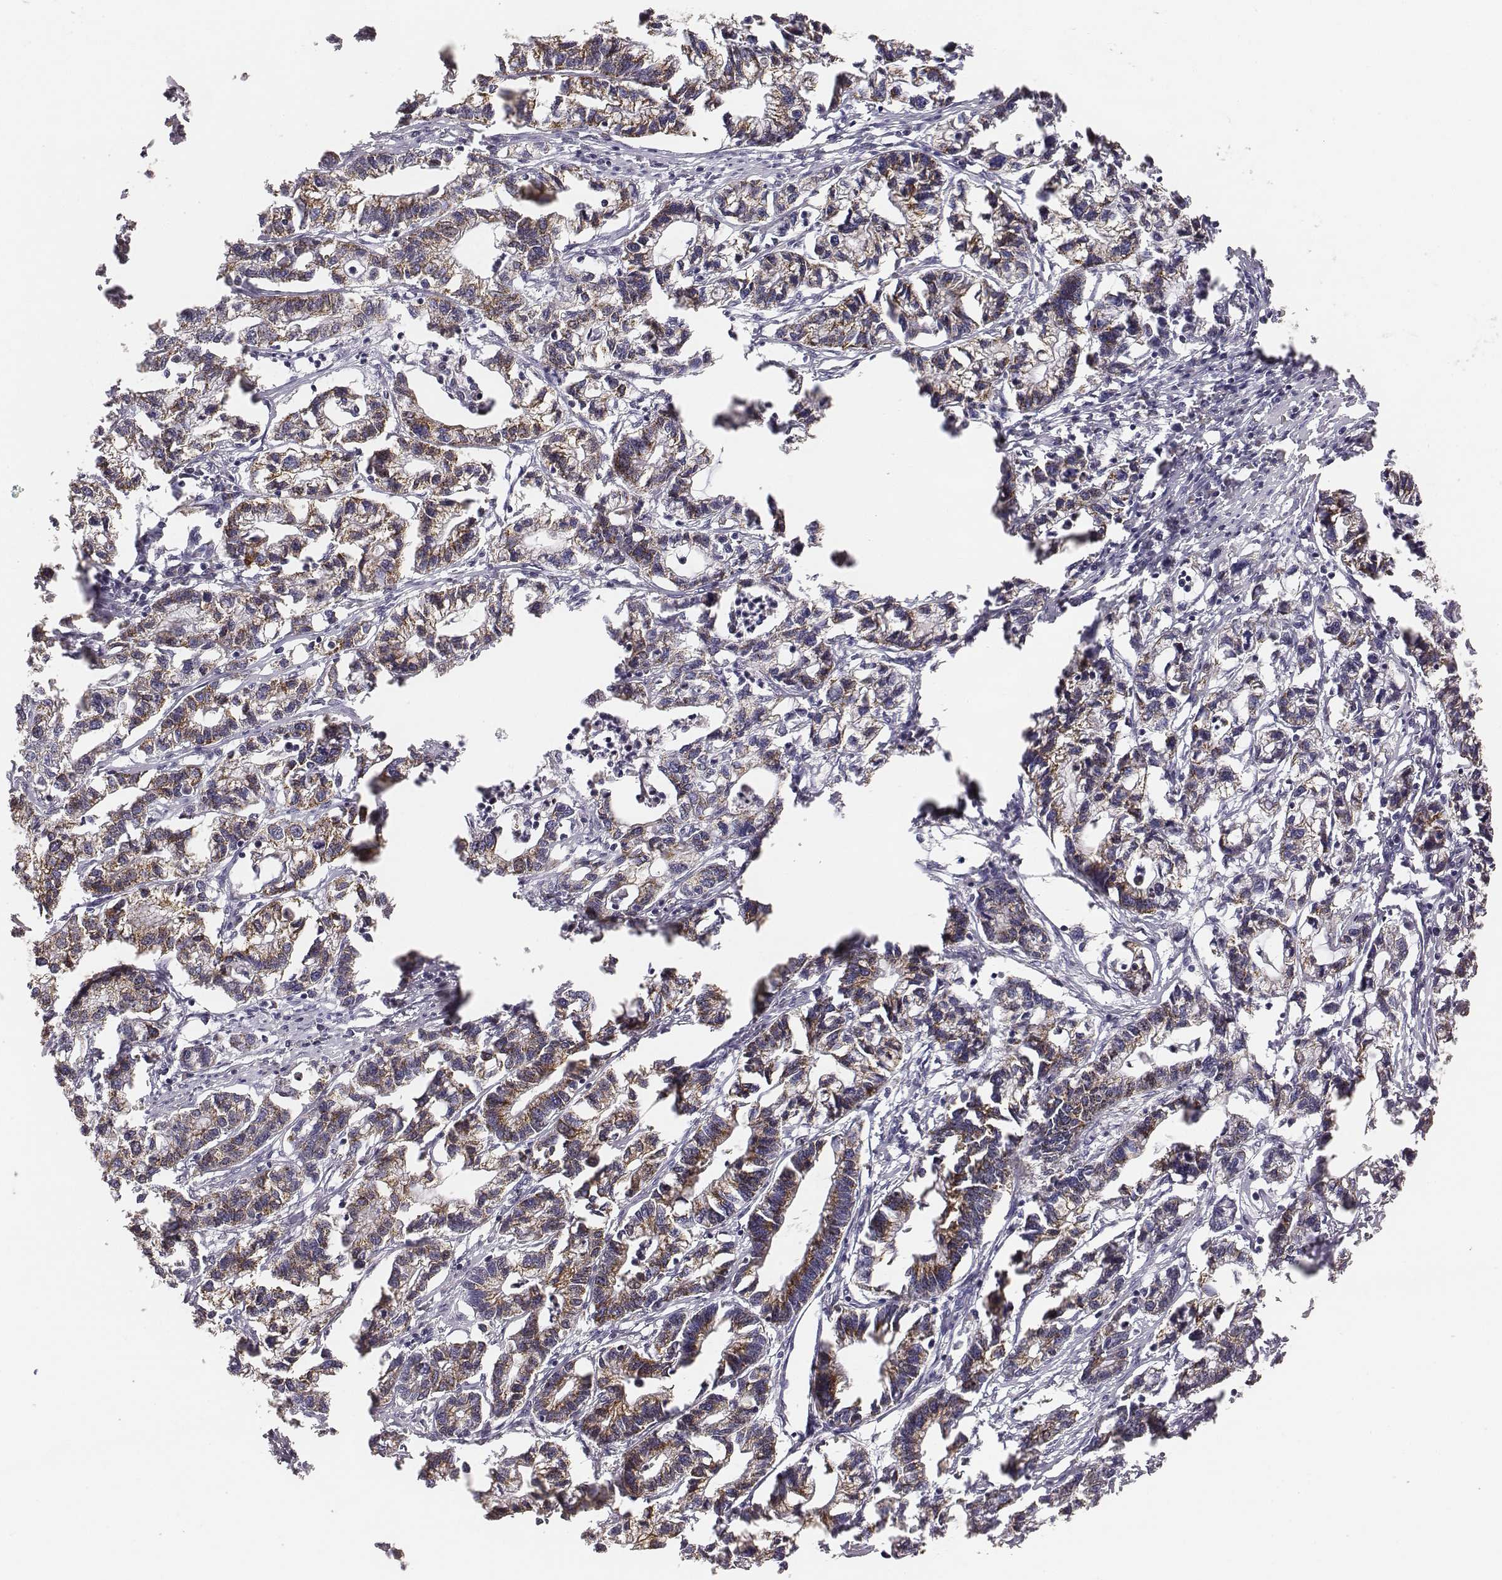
{"staining": {"intensity": "moderate", "quantity": ">75%", "location": "cytoplasmic/membranous"}, "tissue": "stomach cancer", "cell_type": "Tumor cells", "image_type": "cancer", "snomed": [{"axis": "morphology", "description": "Adenocarcinoma, NOS"}, {"axis": "topography", "description": "Stomach"}], "caption": "Stomach cancer stained for a protein (brown) exhibits moderate cytoplasmic/membranous positive expression in approximately >75% of tumor cells.", "gene": "ABCD3", "patient": {"sex": "male", "age": 83}}